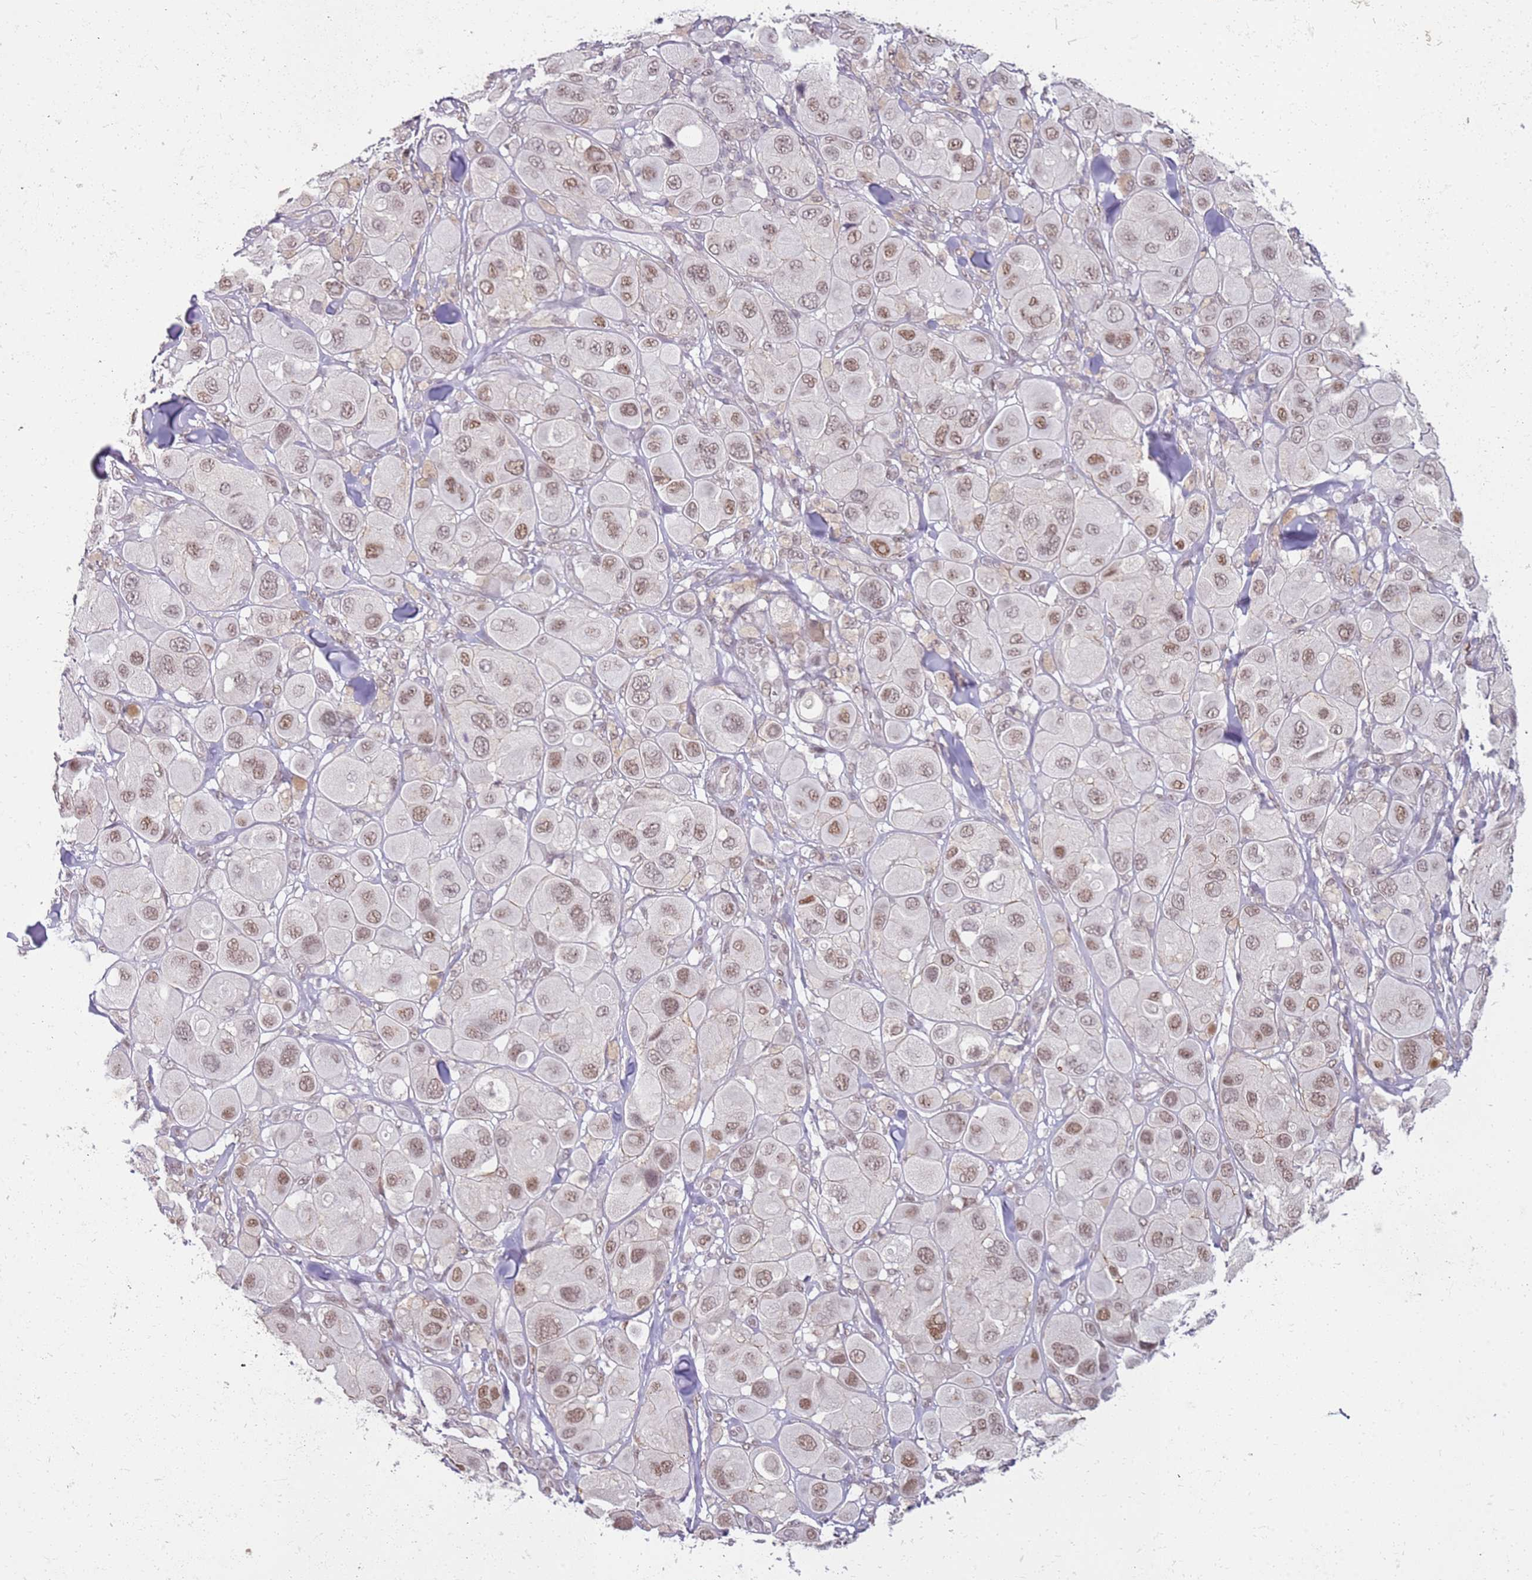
{"staining": {"intensity": "moderate", "quantity": ">75%", "location": "nuclear"}, "tissue": "melanoma", "cell_type": "Tumor cells", "image_type": "cancer", "snomed": [{"axis": "morphology", "description": "Malignant melanoma, Metastatic site"}, {"axis": "topography", "description": "Skin"}], "caption": "Melanoma tissue shows moderate nuclear expression in about >75% of tumor cells, visualized by immunohistochemistry.", "gene": "PHC2", "patient": {"sex": "male", "age": 41}}